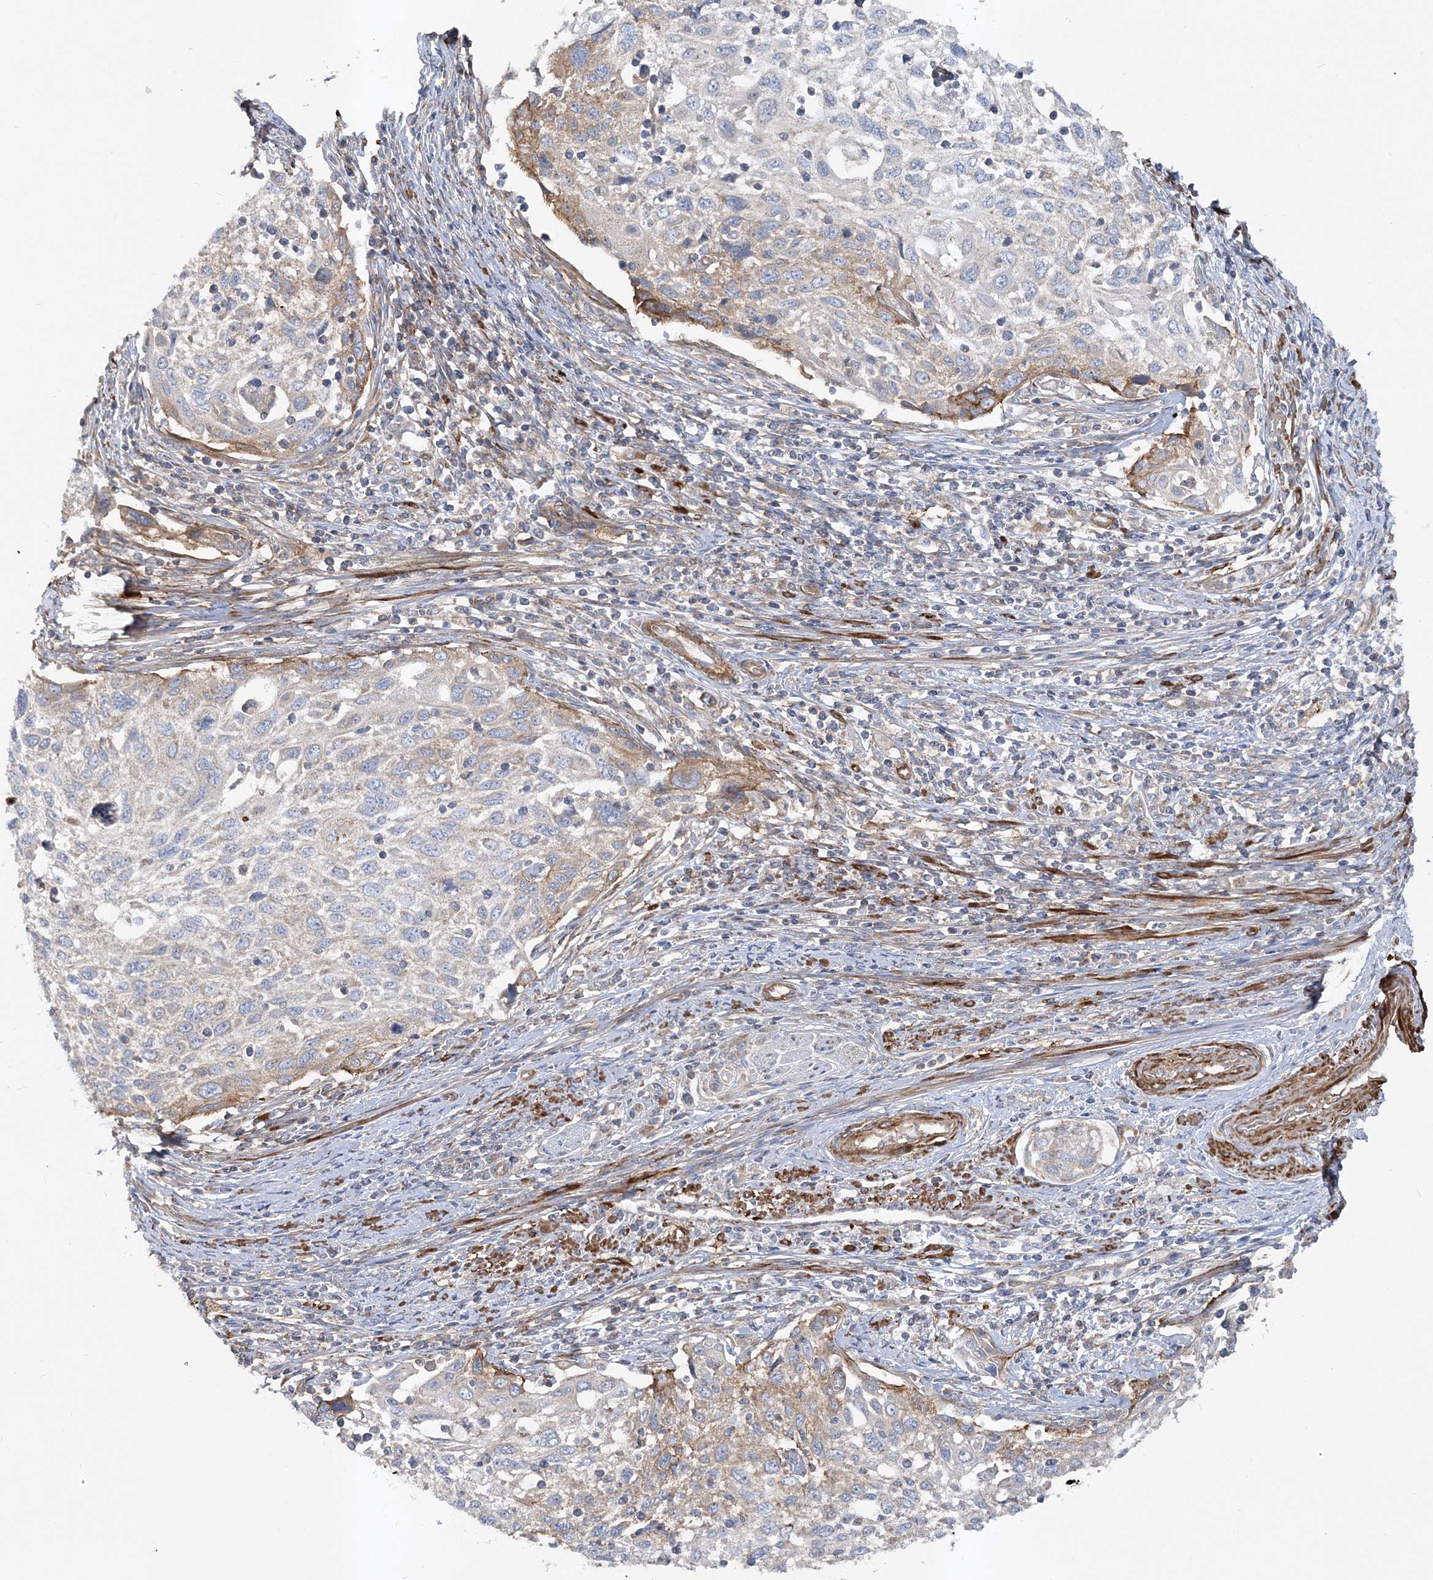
{"staining": {"intensity": "moderate", "quantity": "<25%", "location": "cytoplasmic/membranous"}, "tissue": "cervical cancer", "cell_type": "Tumor cells", "image_type": "cancer", "snomed": [{"axis": "morphology", "description": "Squamous cell carcinoma, NOS"}, {"axis": "topography", "description": "Cervix"}], "caption": "Protein staining of cervical squamous cell carcinoma tissue demonstrates moderate cytoplasmic/membranous positivity in approximately <25% of tumor cells.", "gene": "LEXM", "patient": {"sex": "female", "age": 70}}